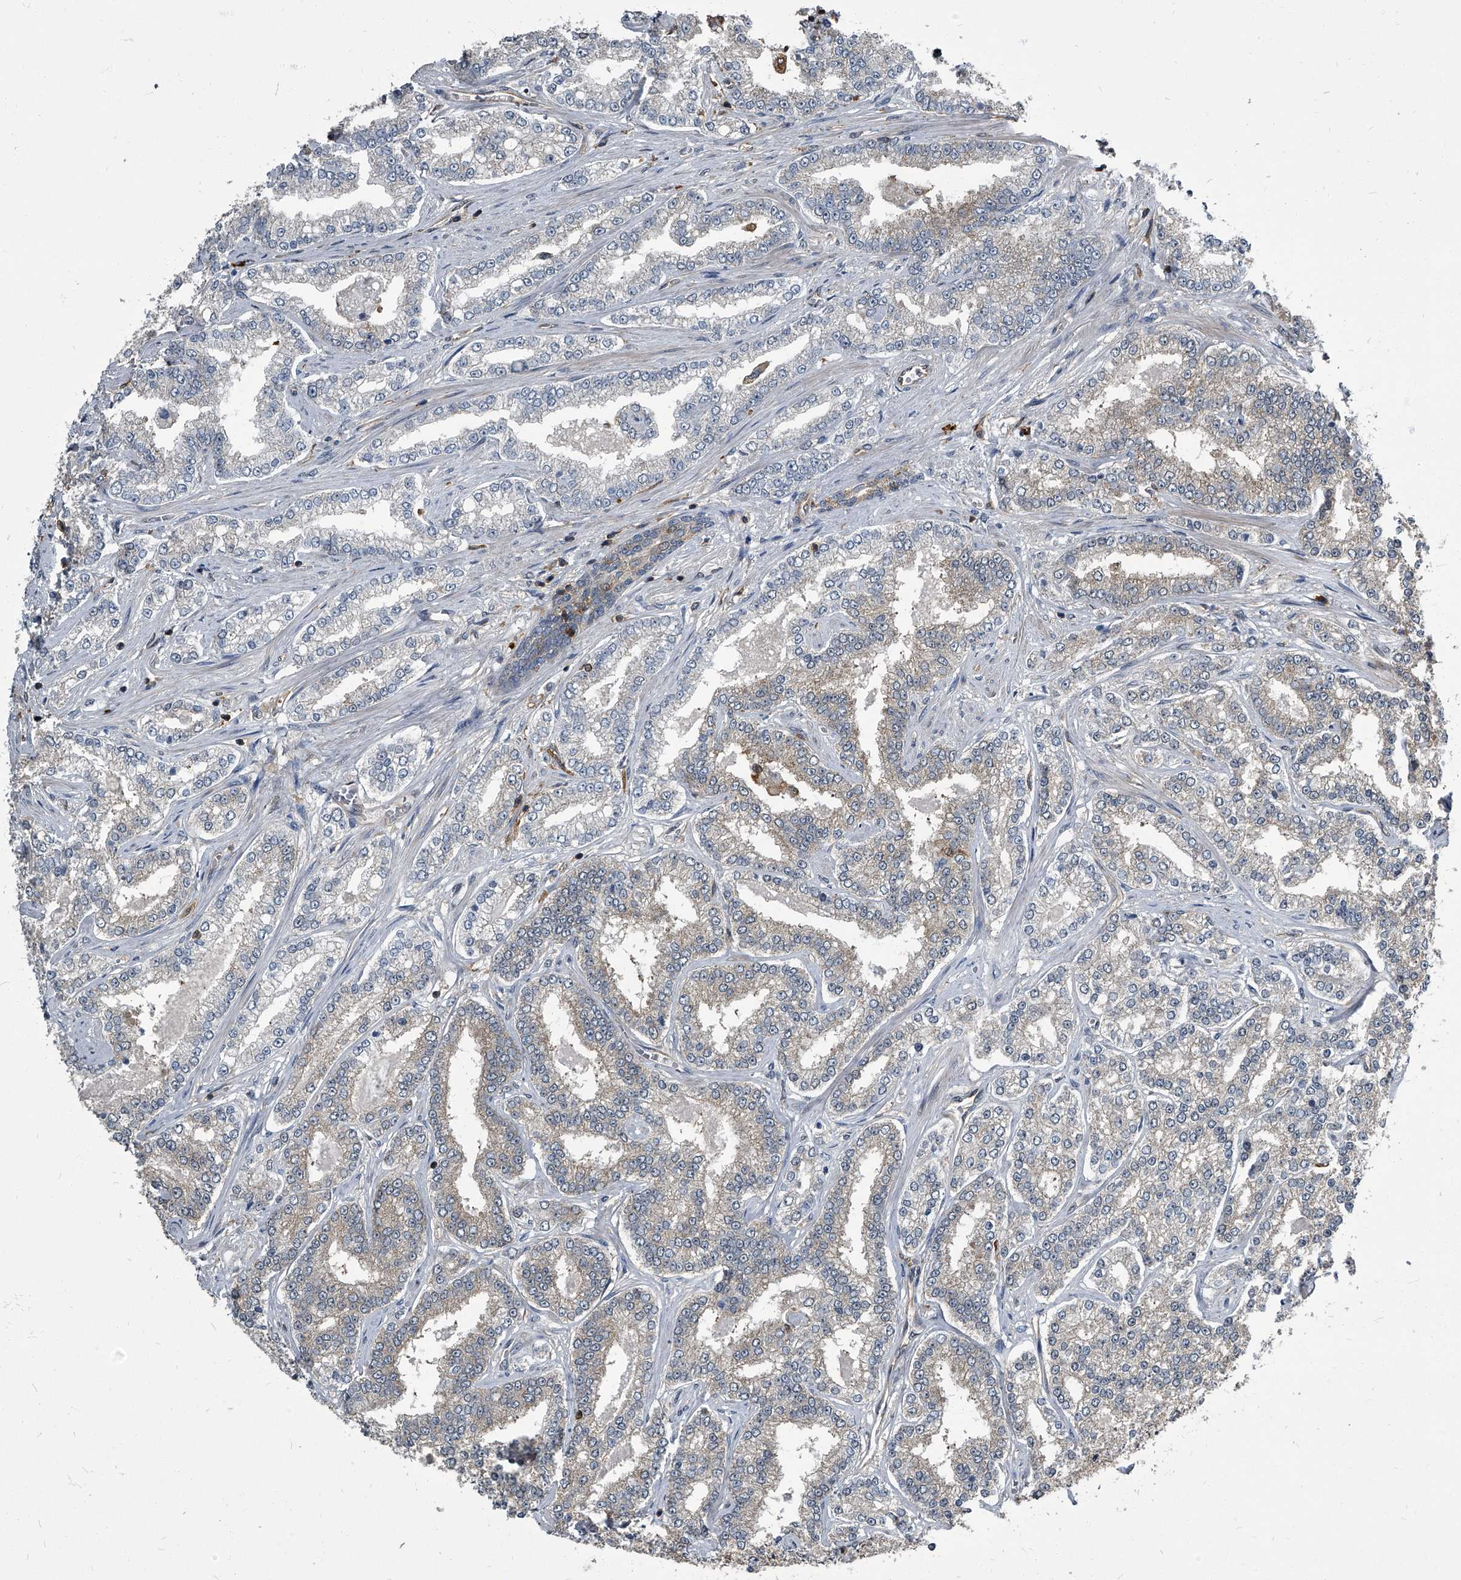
{"staining": {"intensity": "weak", "quantity": "<25%", "location": "cytoplasmic/membranous"}, "tissue": "prostate cancer", "cell_type": "Tumor cells", "image_type": "cancer", "snomed": [{"axis": "morphology", "description": "Normal tissue, NOS"}, {"axis": "morphology", "description": "Adenocarcinoma, High grade"}, {"axis": "topography", "description": "Prostate"}], "caption": "A histopathology image of human prostate adenocarcinoma (high-grade) is negative for staining in tumor cells. (Brightfield microscopy of DAB (3,3'-diaminobenzidine) immunohistochemistry at high magnification).", "gene": "CDV3", "patient": {"sex": "male", "age": 83}}